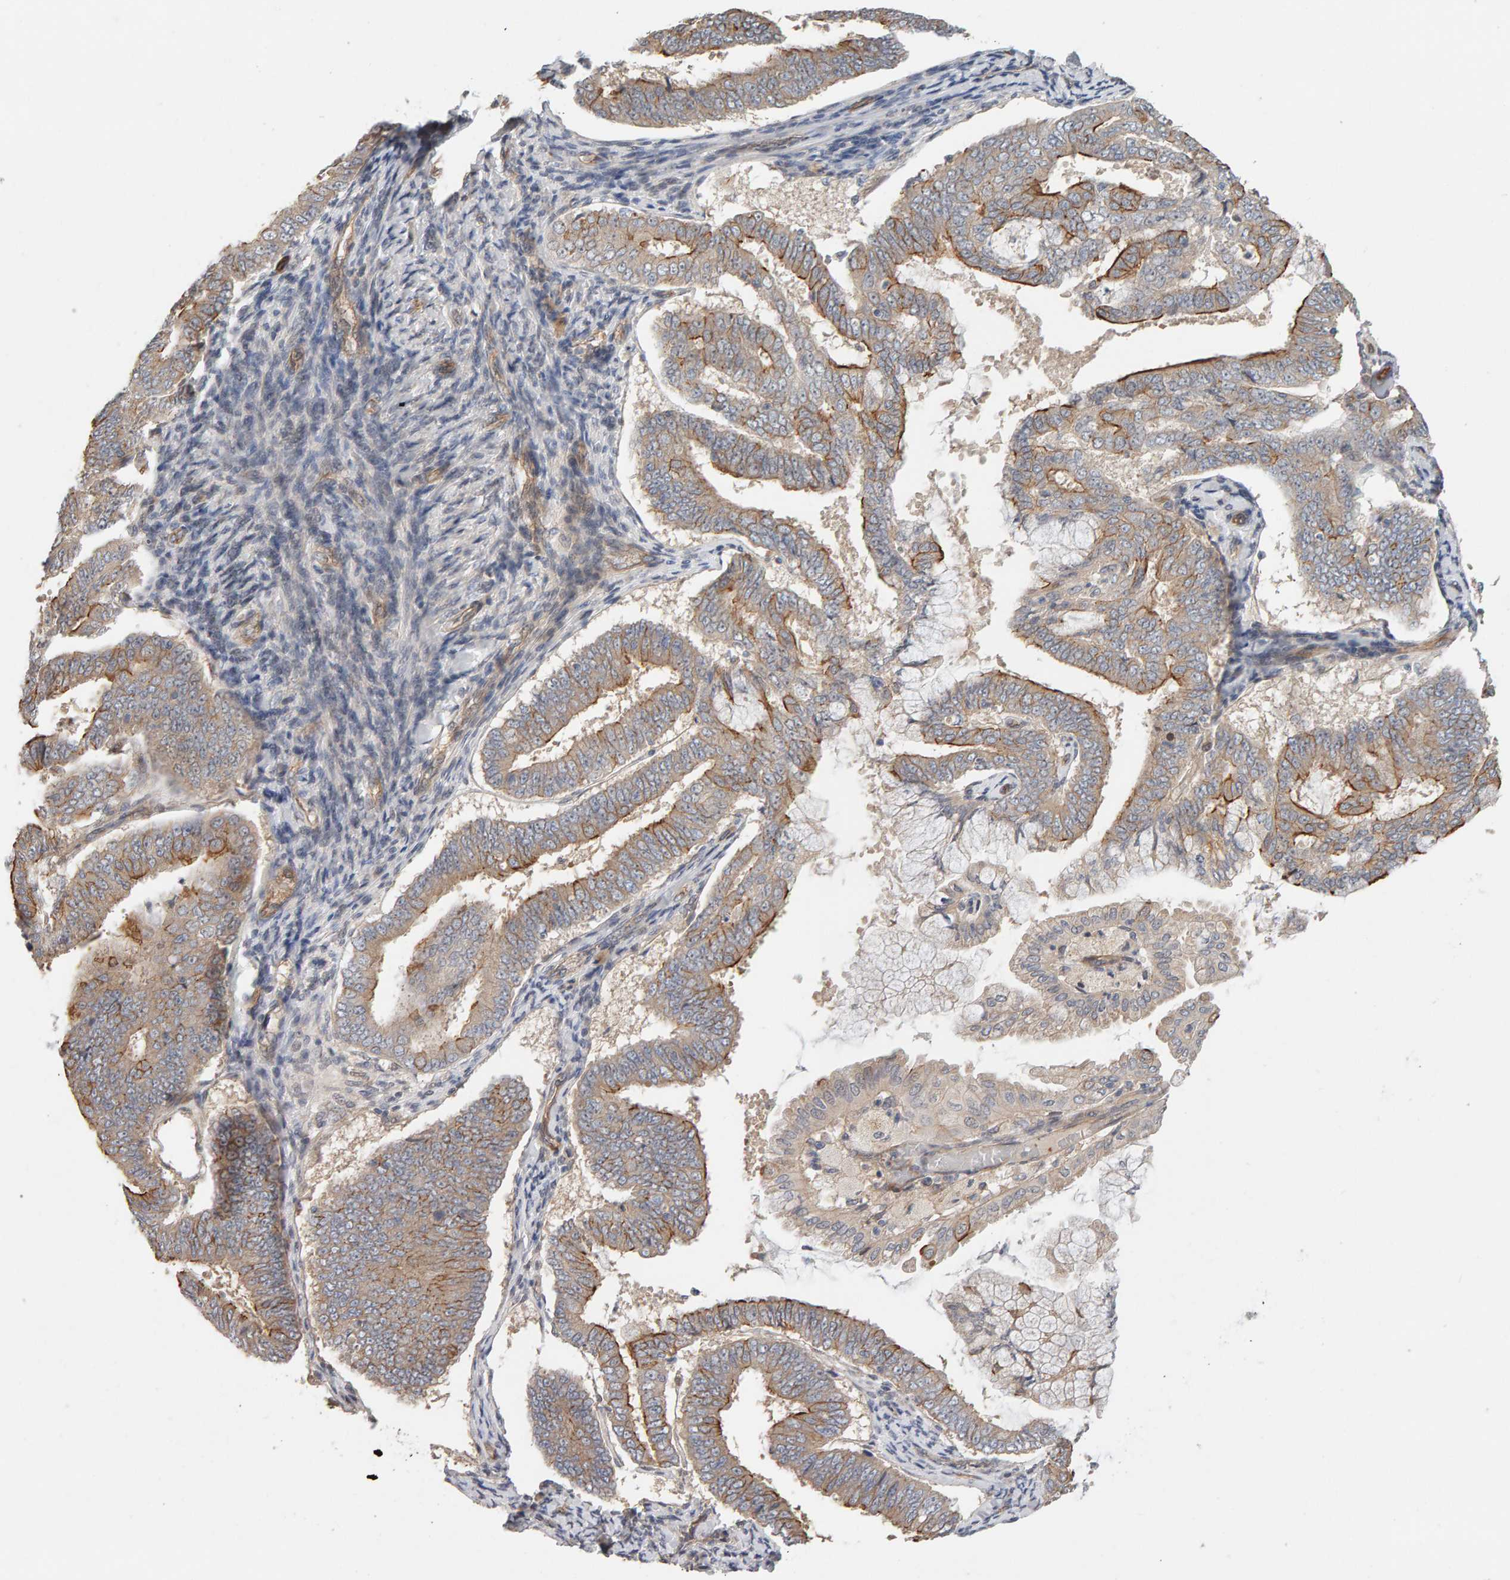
{"staining": {"intensity": "moderate", "quantity": ">75%", "location": "cytoplasmic/membranous"}, "tissue": "endometrial cancer", "cell_type": "Tumor cells", "image_type": "cancer", "snomed": [{"axis": "morphology", "description": "Adenocarcinoma, NOS"}, {"axis": "topography", "description": "Endometrium"}], "caption": "Immunohistochemistry micrograph of human endometrial adenocarcinoma stained for a protein (brown), which shows medium levels of moderate cytoplasmic/membranous expression in approximately >75% of tumor cells.", "gene": "PPP1R16A", "patient": {"sex": "female", "age": 63}}